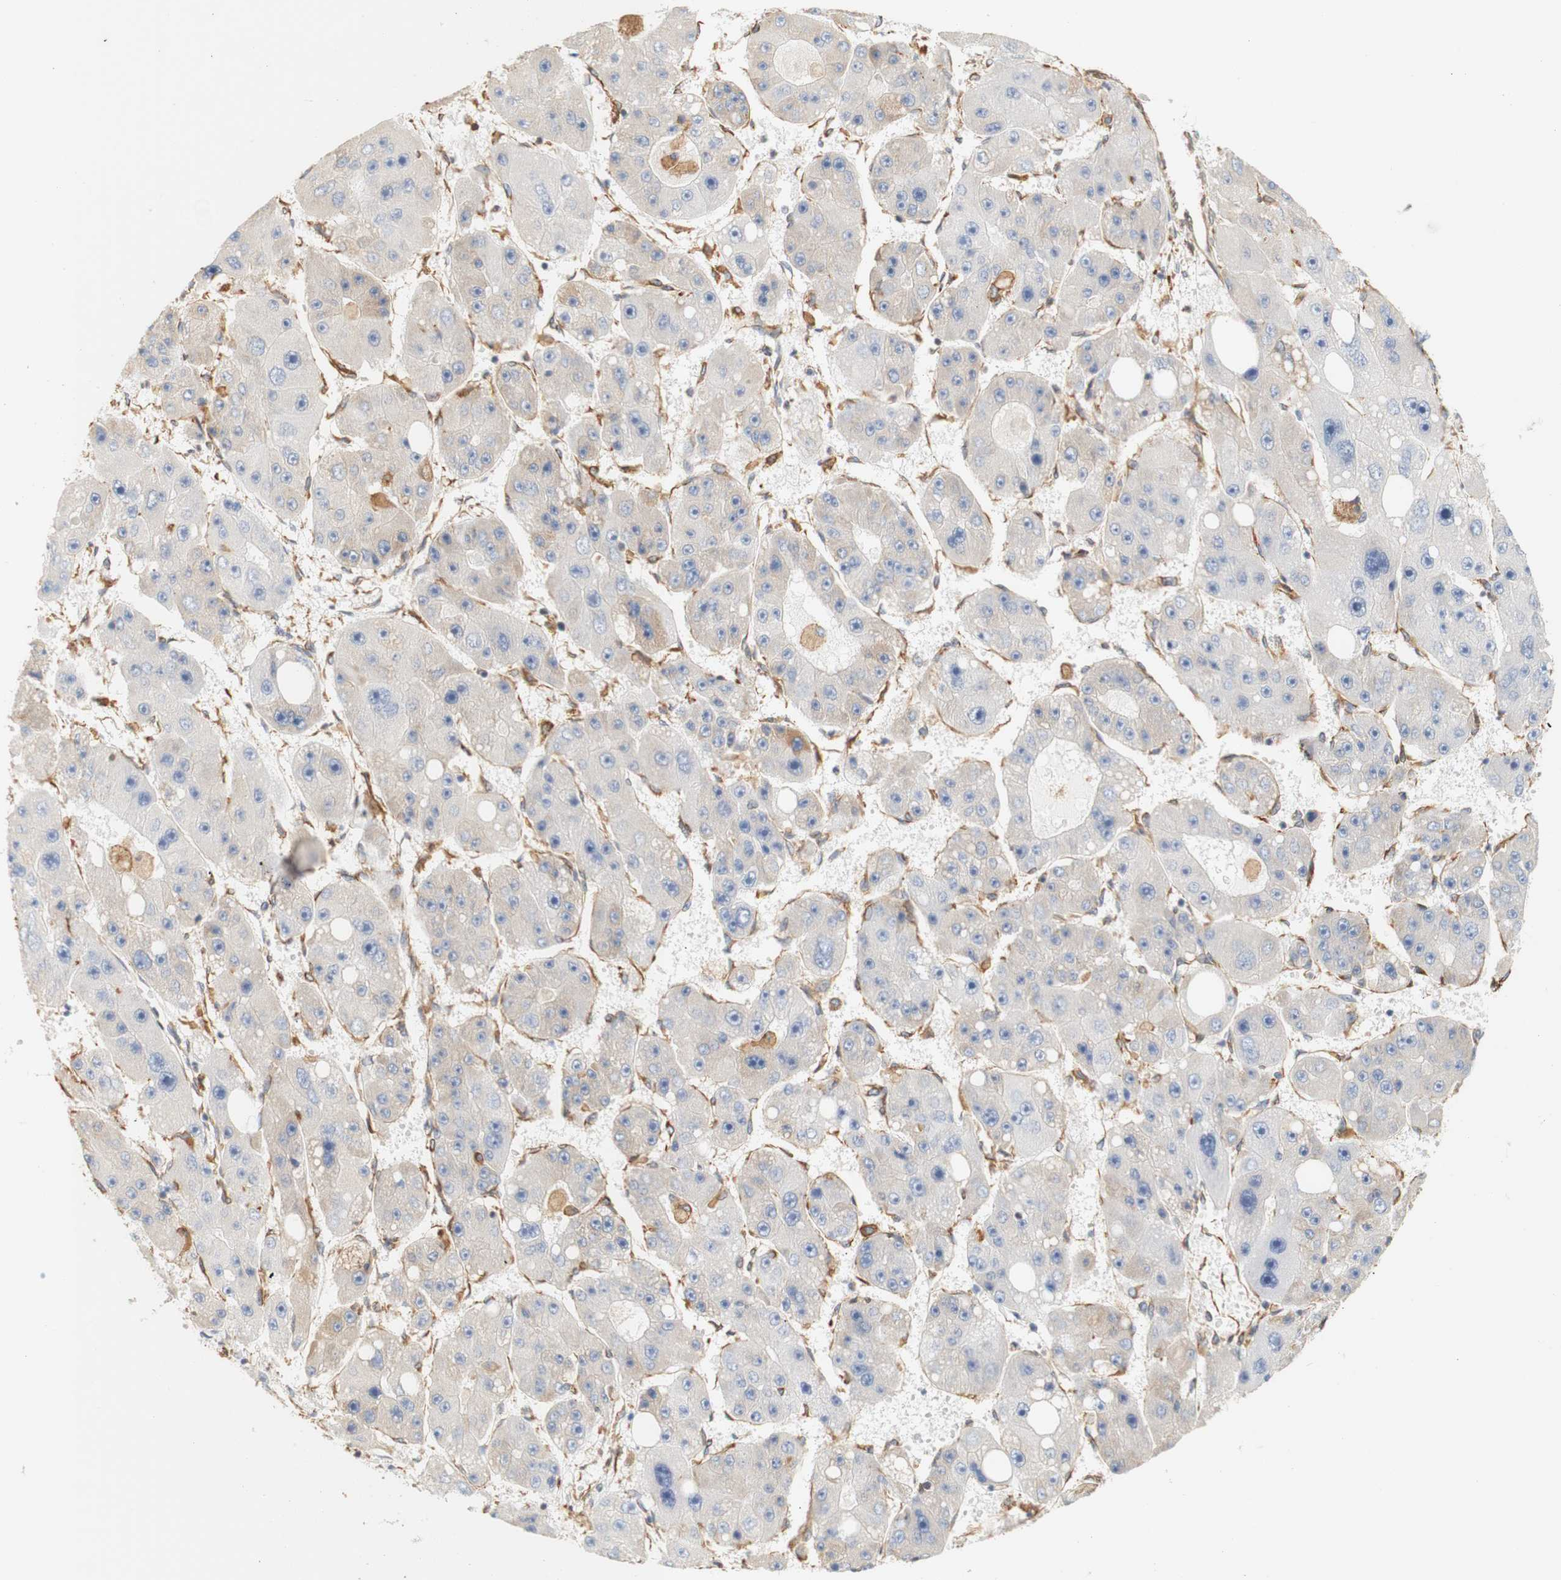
{"staining": {"intensity": "negative", "quantity": "none", "location": "none"}, "tissue": "liver cancer", "cell_type": "Tumor cells", "image_type": "cancer", "snomed": [{"axis": "morphology", "description": "Carcinoma, Hepatocellular, NOS"}, {"axis": "topography", "description": "Liver"}], "caption": "The histopathology image exhibits no significant expression in tumor cells of liver hepatocellular carcinoma. Nuclei are stained in blue.", "gene": "EIF2AK4", "patient": {"sex": "female", "age": 61}}